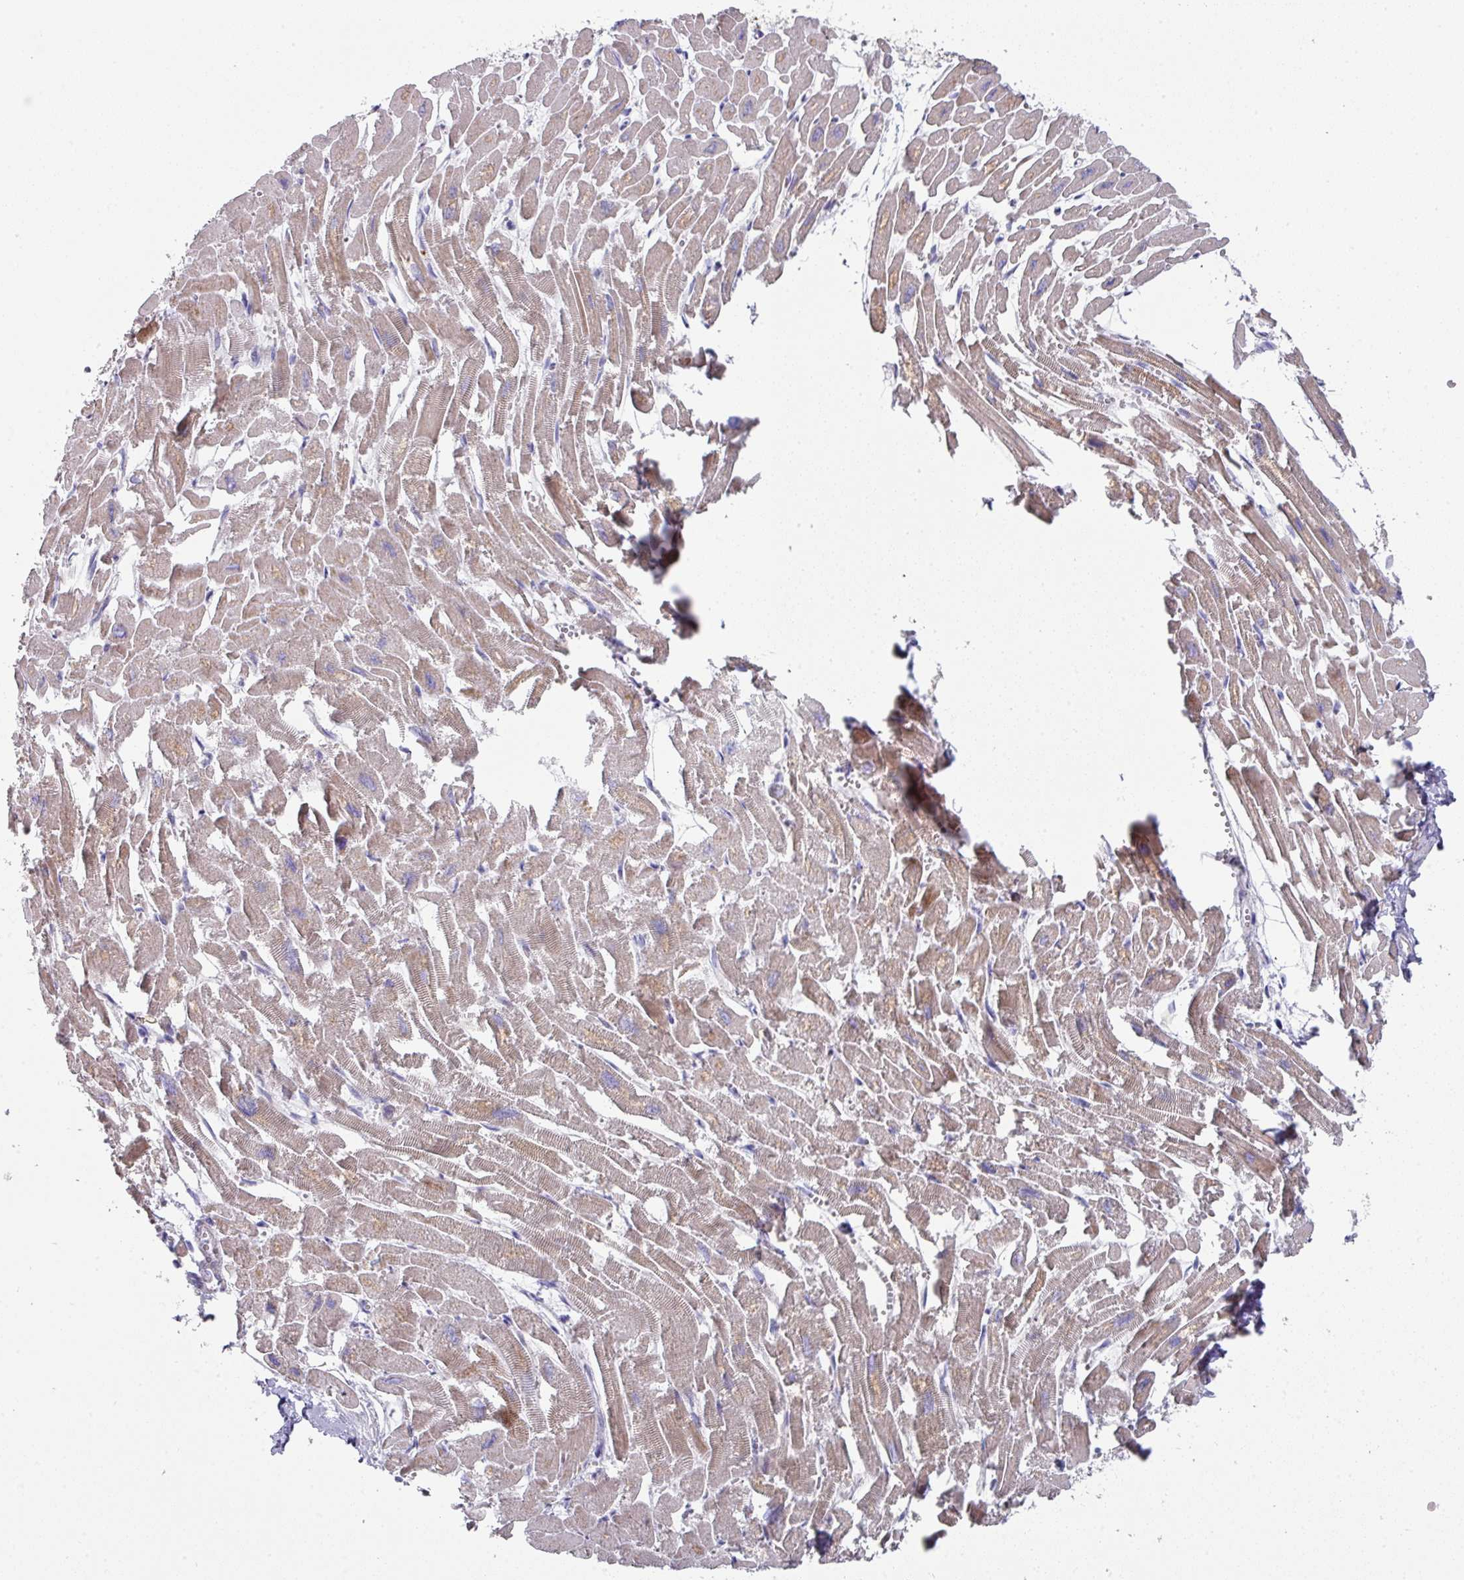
{"staining": {"intensity": "moderate", "quantity": ">75%", "location": "cytoplasmic/membranous"}, "tissue": "heart muscle", "cell_type": "Cardiomyocytes", "image_type": "normal", "snomed": [{"axis": "morphology", "description": "Normal tissue, NOS"}, {"axis": "topography", "description": "Heart"}], "caption": "Immunohistochemical staining of normal heart muscle shows moderate cytoplasmic/membranous protein staining in approximately >75% of cardiomyocytes. (IHC, brightfield microscopy, high magnification).", "gene": "IL4R", "patient": {"sex": "male", "age": 54}}